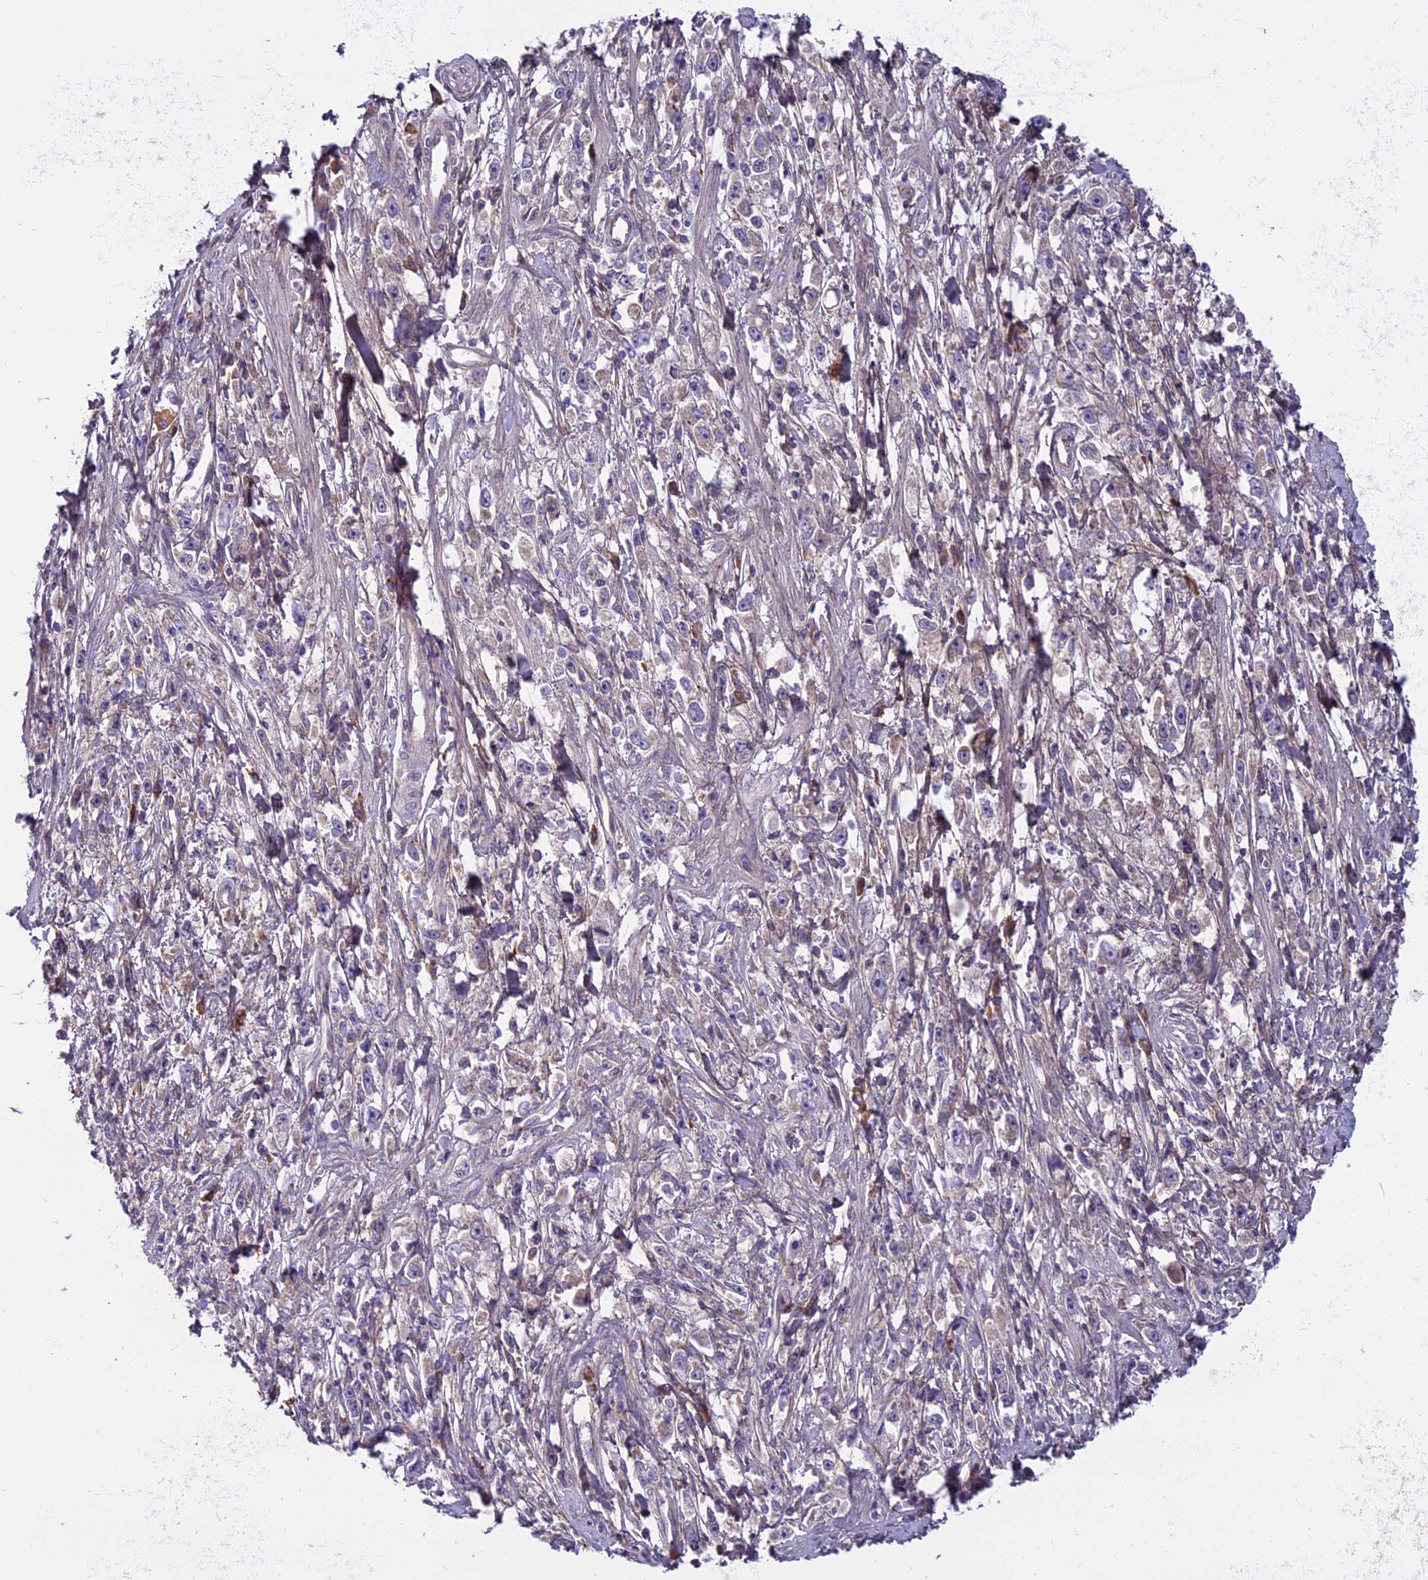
{"staining": {"intensity": "negative", "quantity": "none", "location": "none"}, "tissue": "stomach cancer", "cell_type": "Tumor cells", "image_type": "cancer", "snomed": [{"axis": "morphology", "description": "Adenocarcinoma, NOS"}, {"axis": "topography", "description": "Stomach"}], "caption": "Micrograph shows no protein staining in tumor cells of adenocarcinoma (stomach) tissue.", "gene": "DCTN5", "patient": {"sex": "female", "age": 59}}